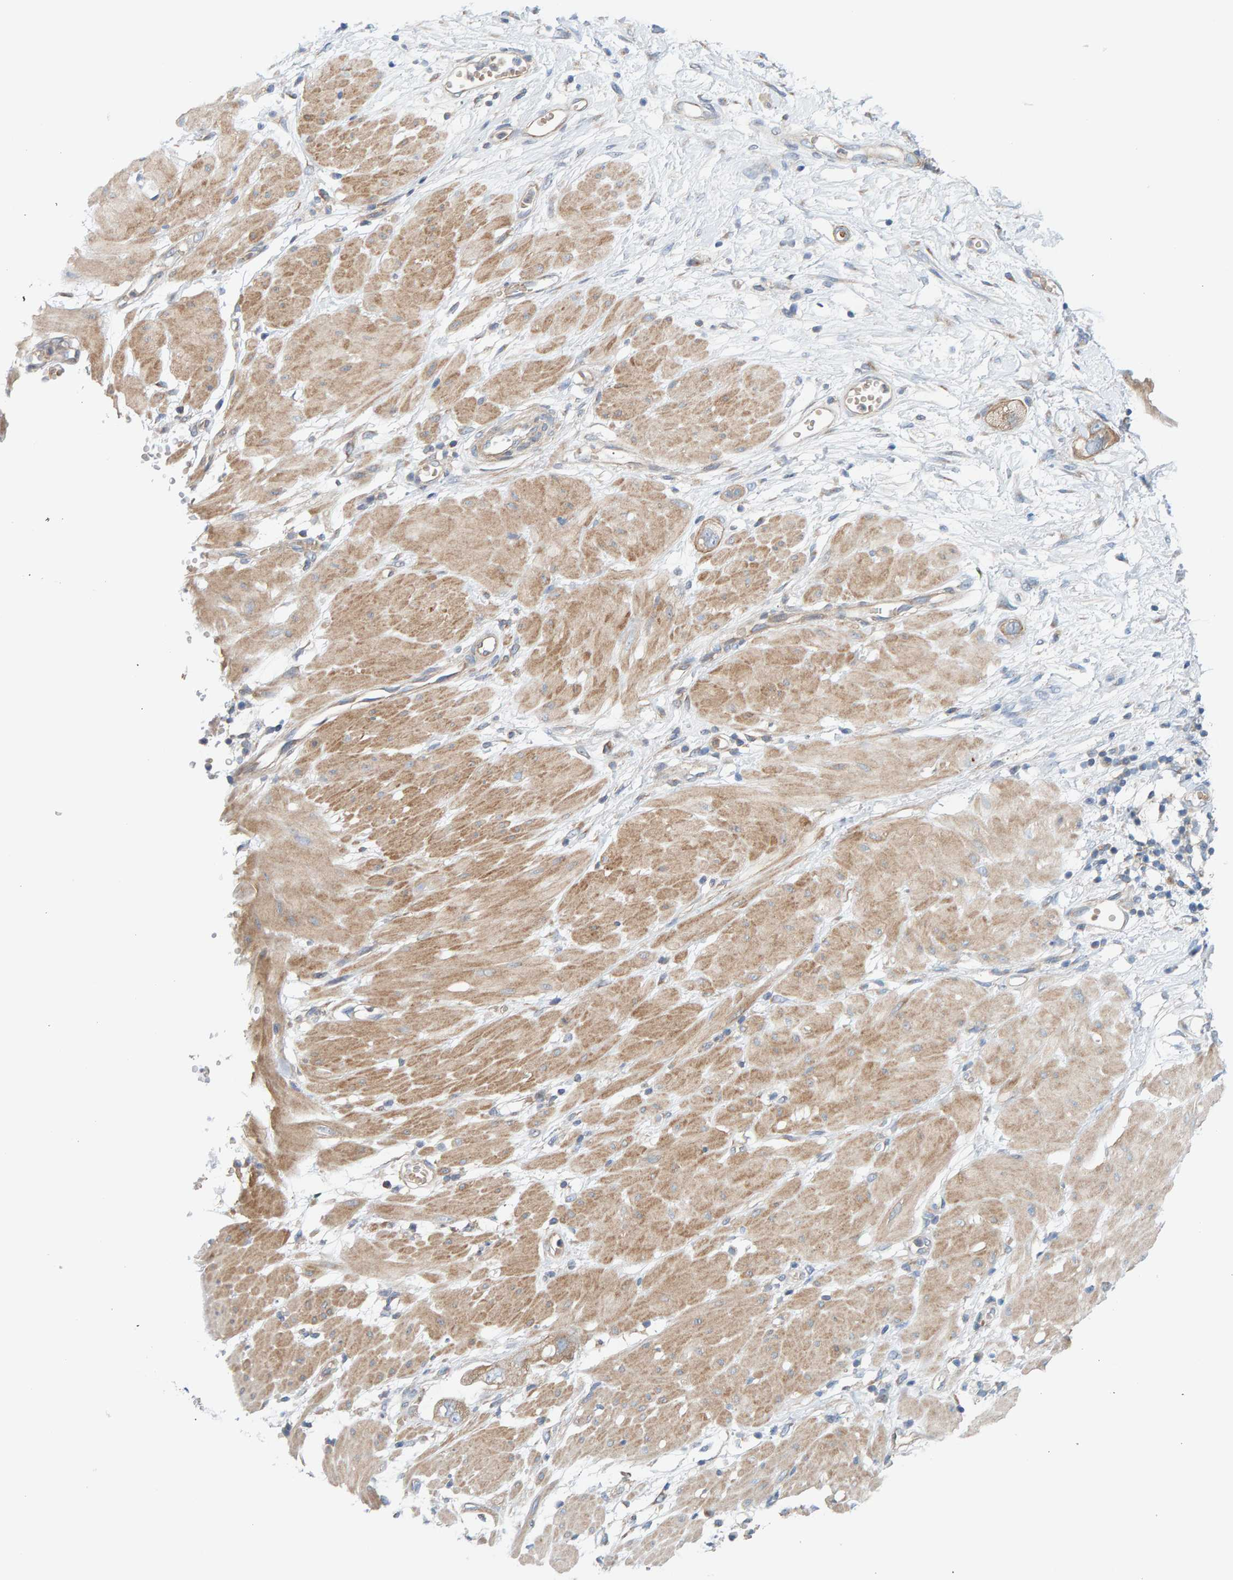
{"staining": {"intensity": "moderate", "quantity": "25%-75%", "location": "cytoplasmic/membranous"}, "tissue": "stomach cancer", "cell_type": "Tumor cells", "image_type": "cancer", "snomed": [{"axis": "morphology", "description": "Adenocarcinoma, NOS"}, {"axis": "topography", "description": "Stomach"}, {"axis": "topography", "description": "Stomach, lower"}], "caption": "Stomach cancer (adenocarcinoma) stained for a protein displays moderate cytoplasmic/membranous positivity in tumor cells.", "gene": "UBAP1", "patient": {"sex": "female", "age": 48}}